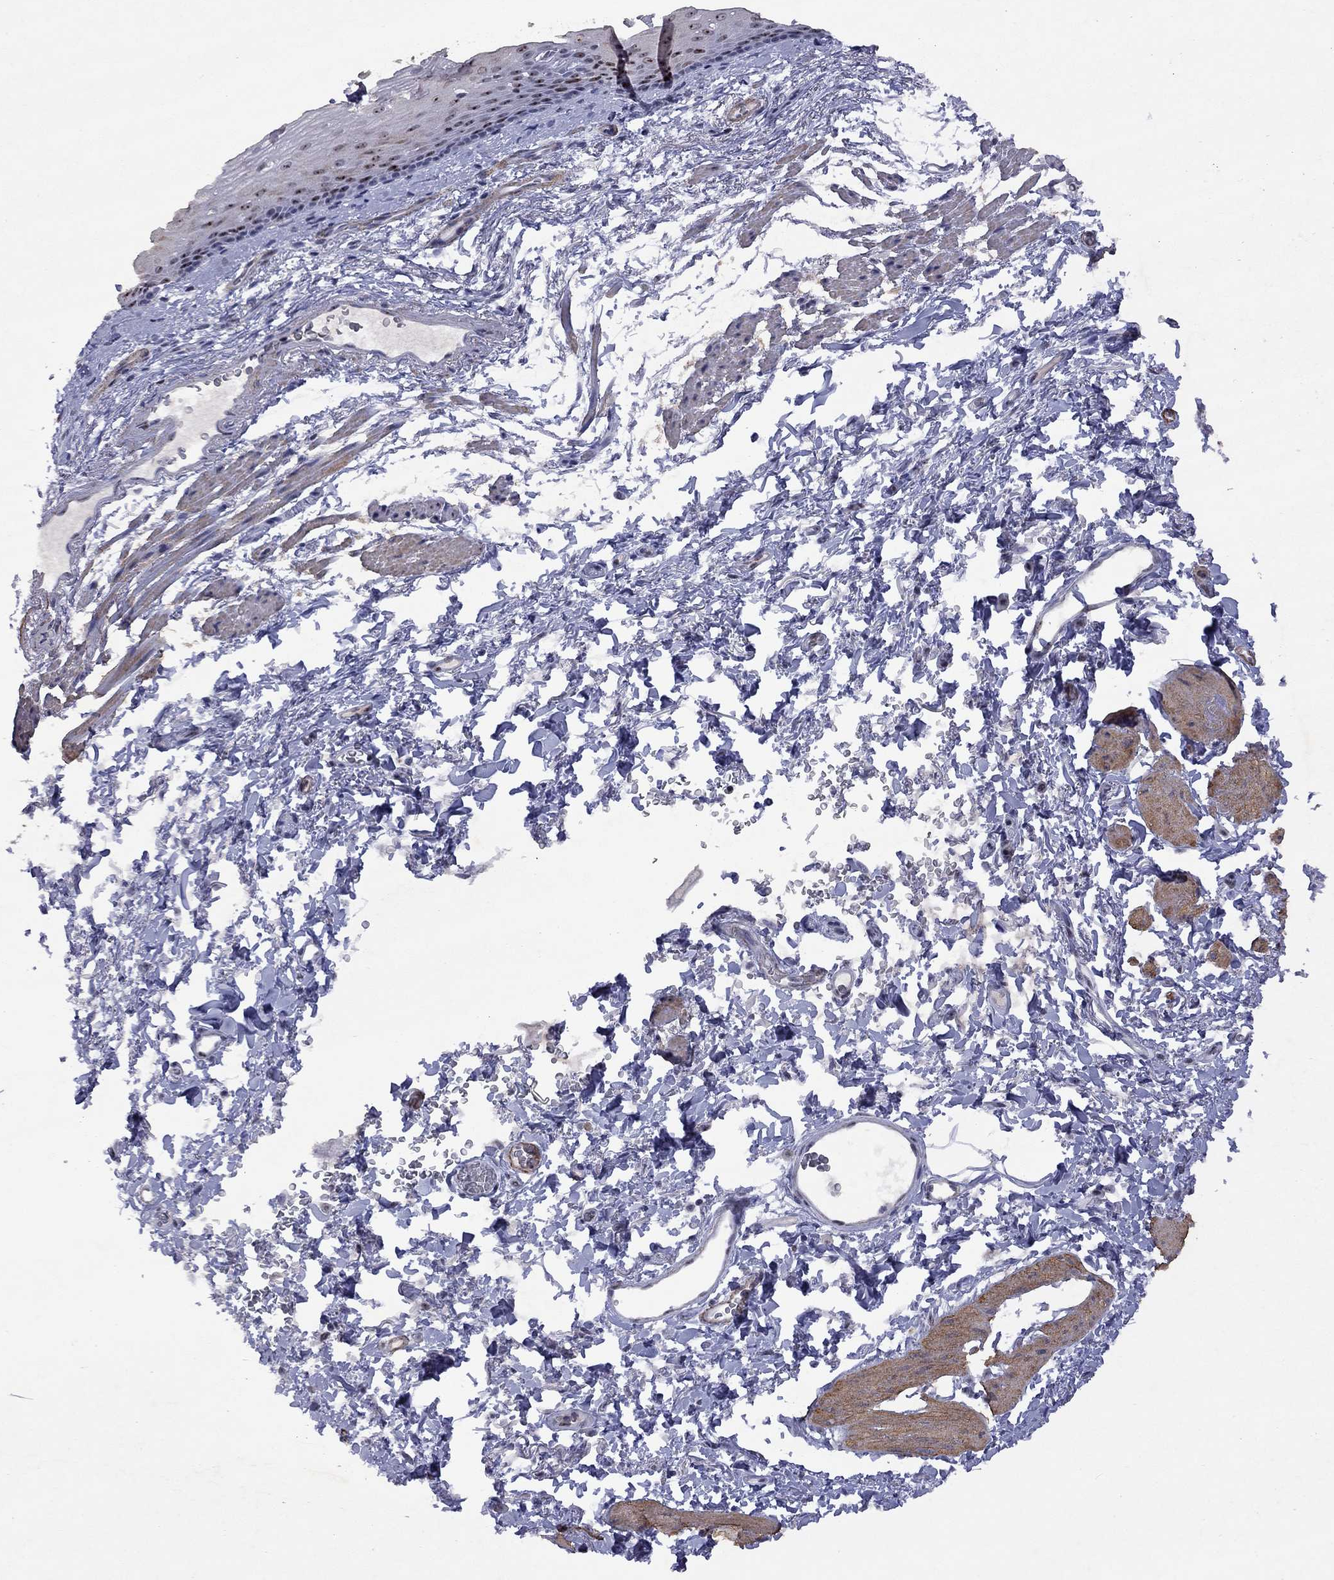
{"staining": {"intensity": "moderate", "quantity": "<25%", "location": "nuclear"}, "tissue": "esophagus", "cell_type": "Squamous epithelial cells", "image_type": "normal", "snomed": [{"axis": "morphology", "description": "Normal tissue, NOS"}, {"axis": "topography", "description": "Esophagus"}], "caption": "Protein expression by immunohistochemistry shows moderate nuclear positivity in about <25% of squamous epithelial cells in unremarkable esophagus. The staining was performed using DAB (3,3'-diaminobenzidine), with brown indicating positive protein expression. Nuclei are stained blue with hematoxylin.", "gene": "SPOUT1", "patient": {"sex": "male", "age": 76}}